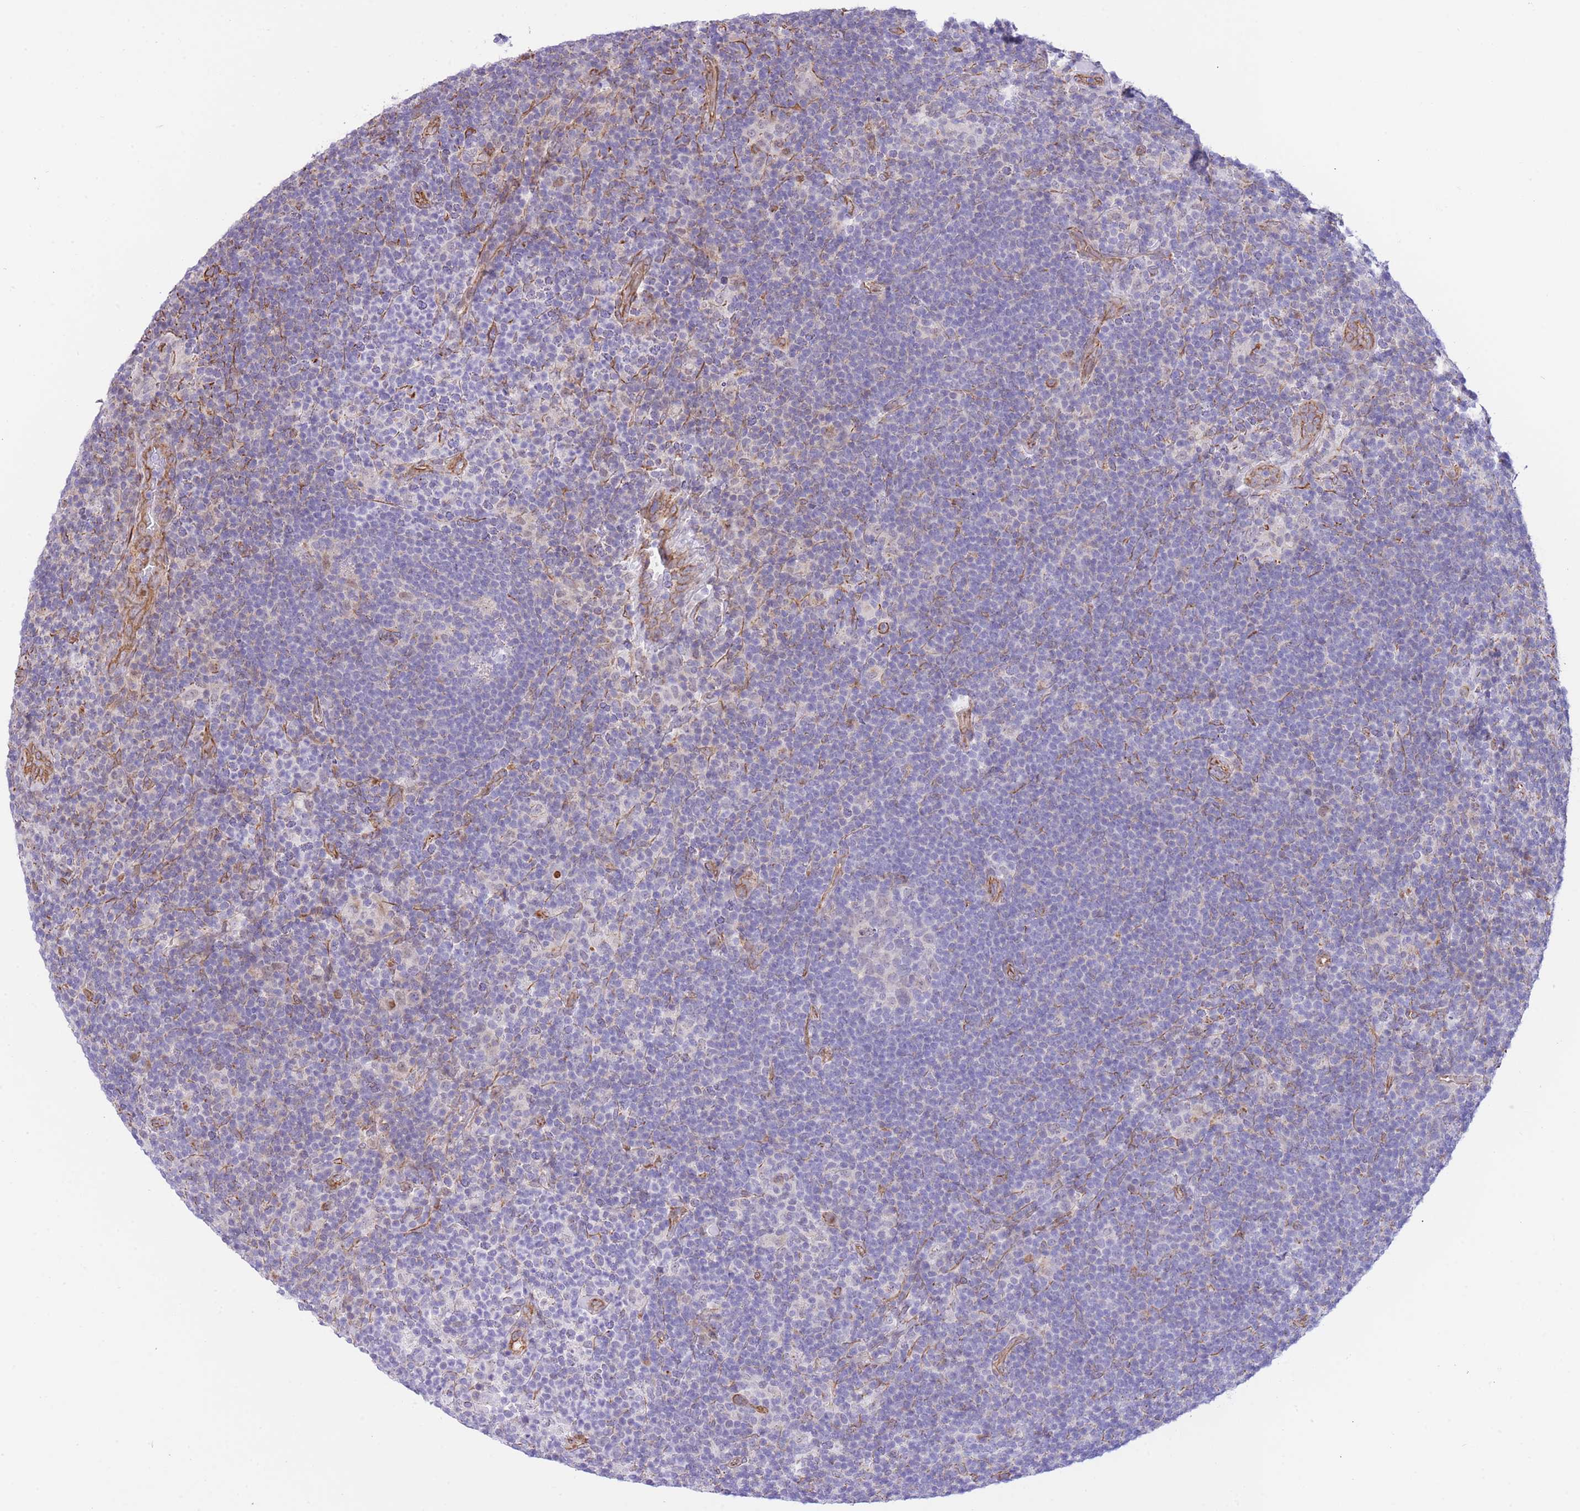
{"staining": {"intensity": "negative", "quantity": "none", "location": "none"}, "tissue": "lymphoma", "cell_type": "Tumor cells", "image_type": "cancer", "snomed": [{"axis": "morphology", "description": "Hodgkin's disease, NOS"}, {"axis": "topography", "description": "Lymph node"}], "caption": "A high-resolution histopathology image shows IHC staining of lymphoma, which exhibits no significant staining in tumor cells.", "gene": "PSG8", "patient": {"sex": "female", "age": 57}}